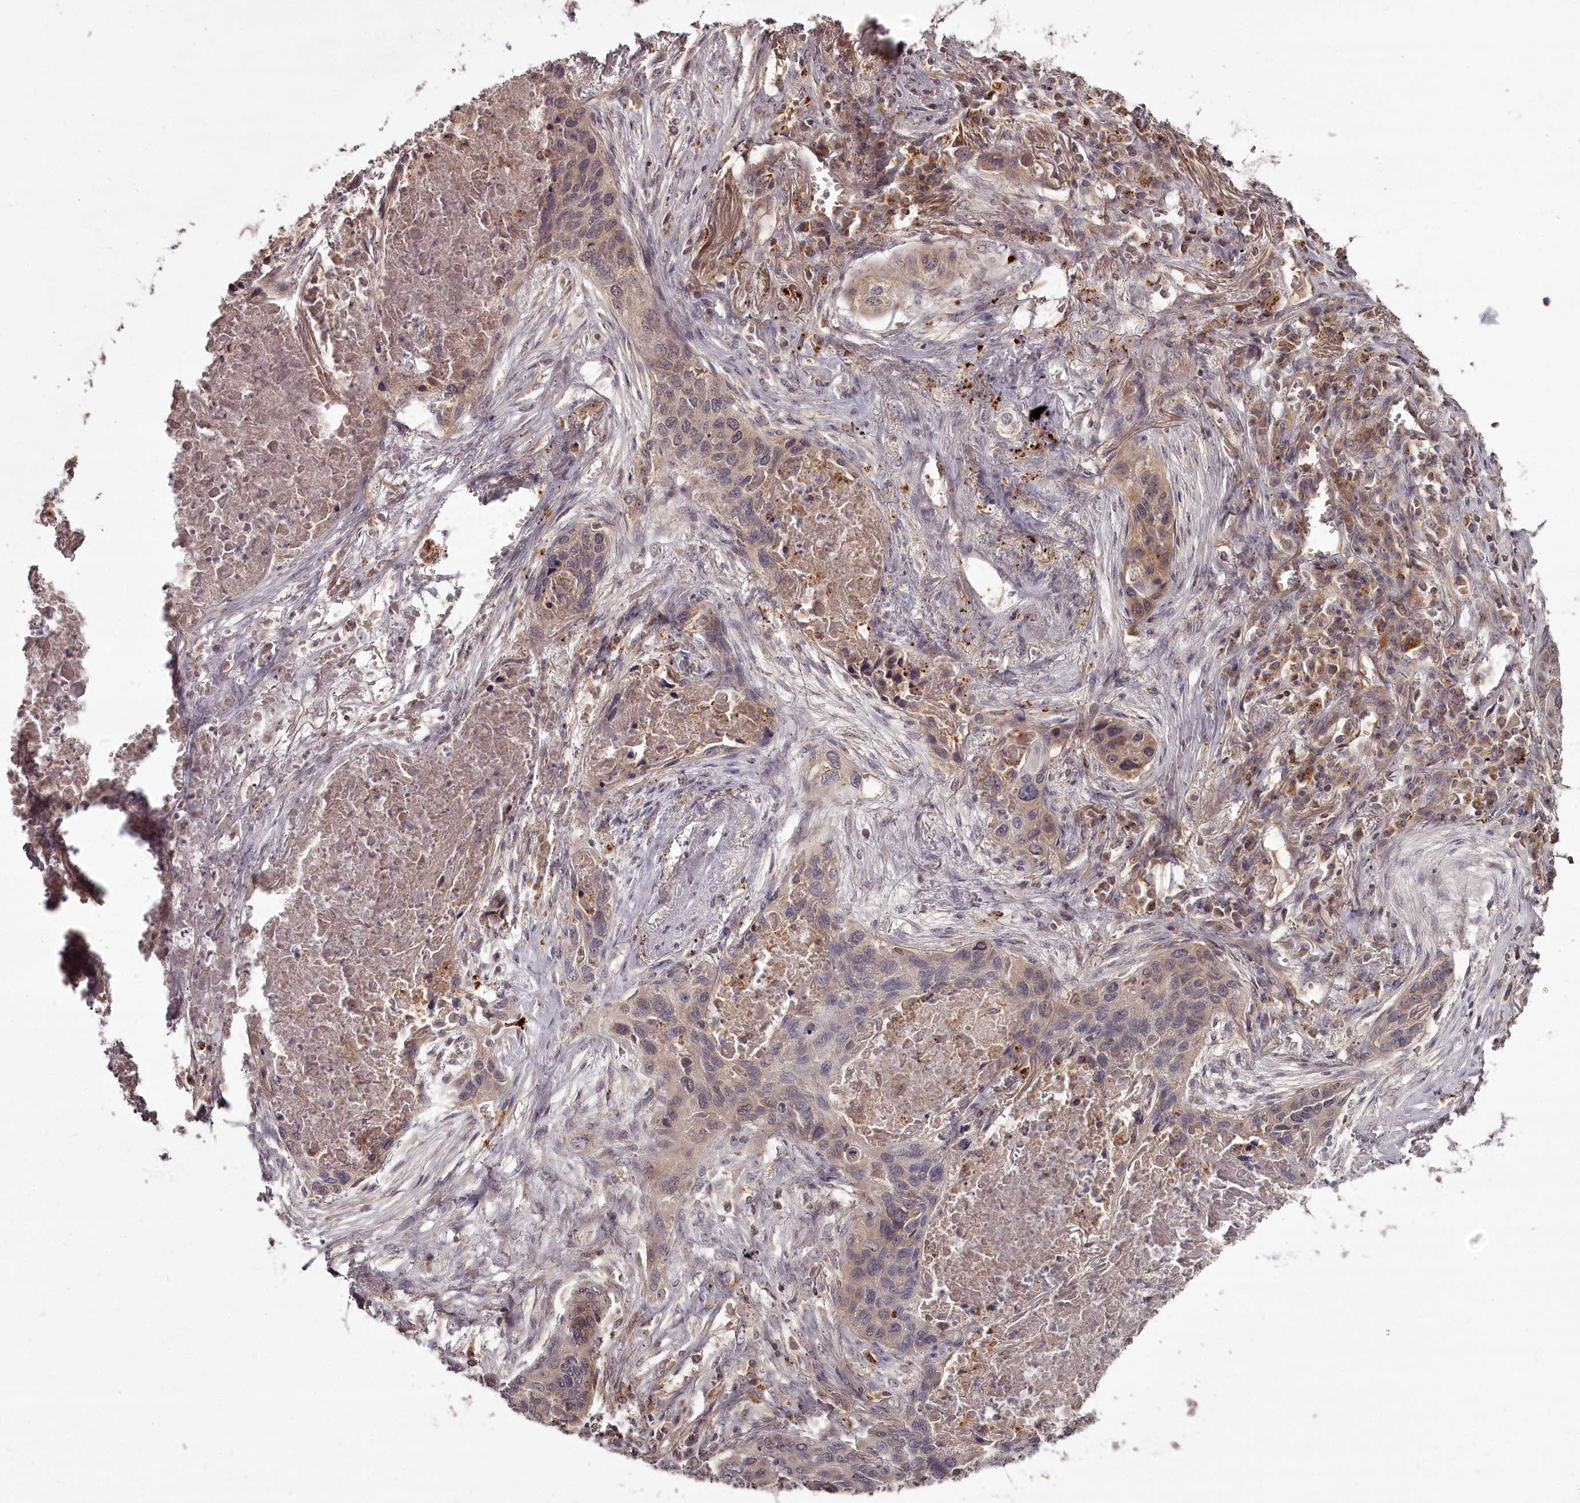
{"staining": {"intensity": "weak", "quantity": "<25%", "location": "cytoplasmic/membranous"}, "tissue": "lung cancer", "cell_type": "Tumor cells", "image_type": "cancer", "snomed": [{"axis": "morphology", "description": "Squamous cell carcinoma, NOS"}, {"axis": "topography", "description": "Lung"}], "caption": "The histopathology image shows no significant positivity in tumor cells of lung cancer (squamous cell carcinoma).", "gene": "PCBP2", "patient": {"sex": "female", "age": 63}}